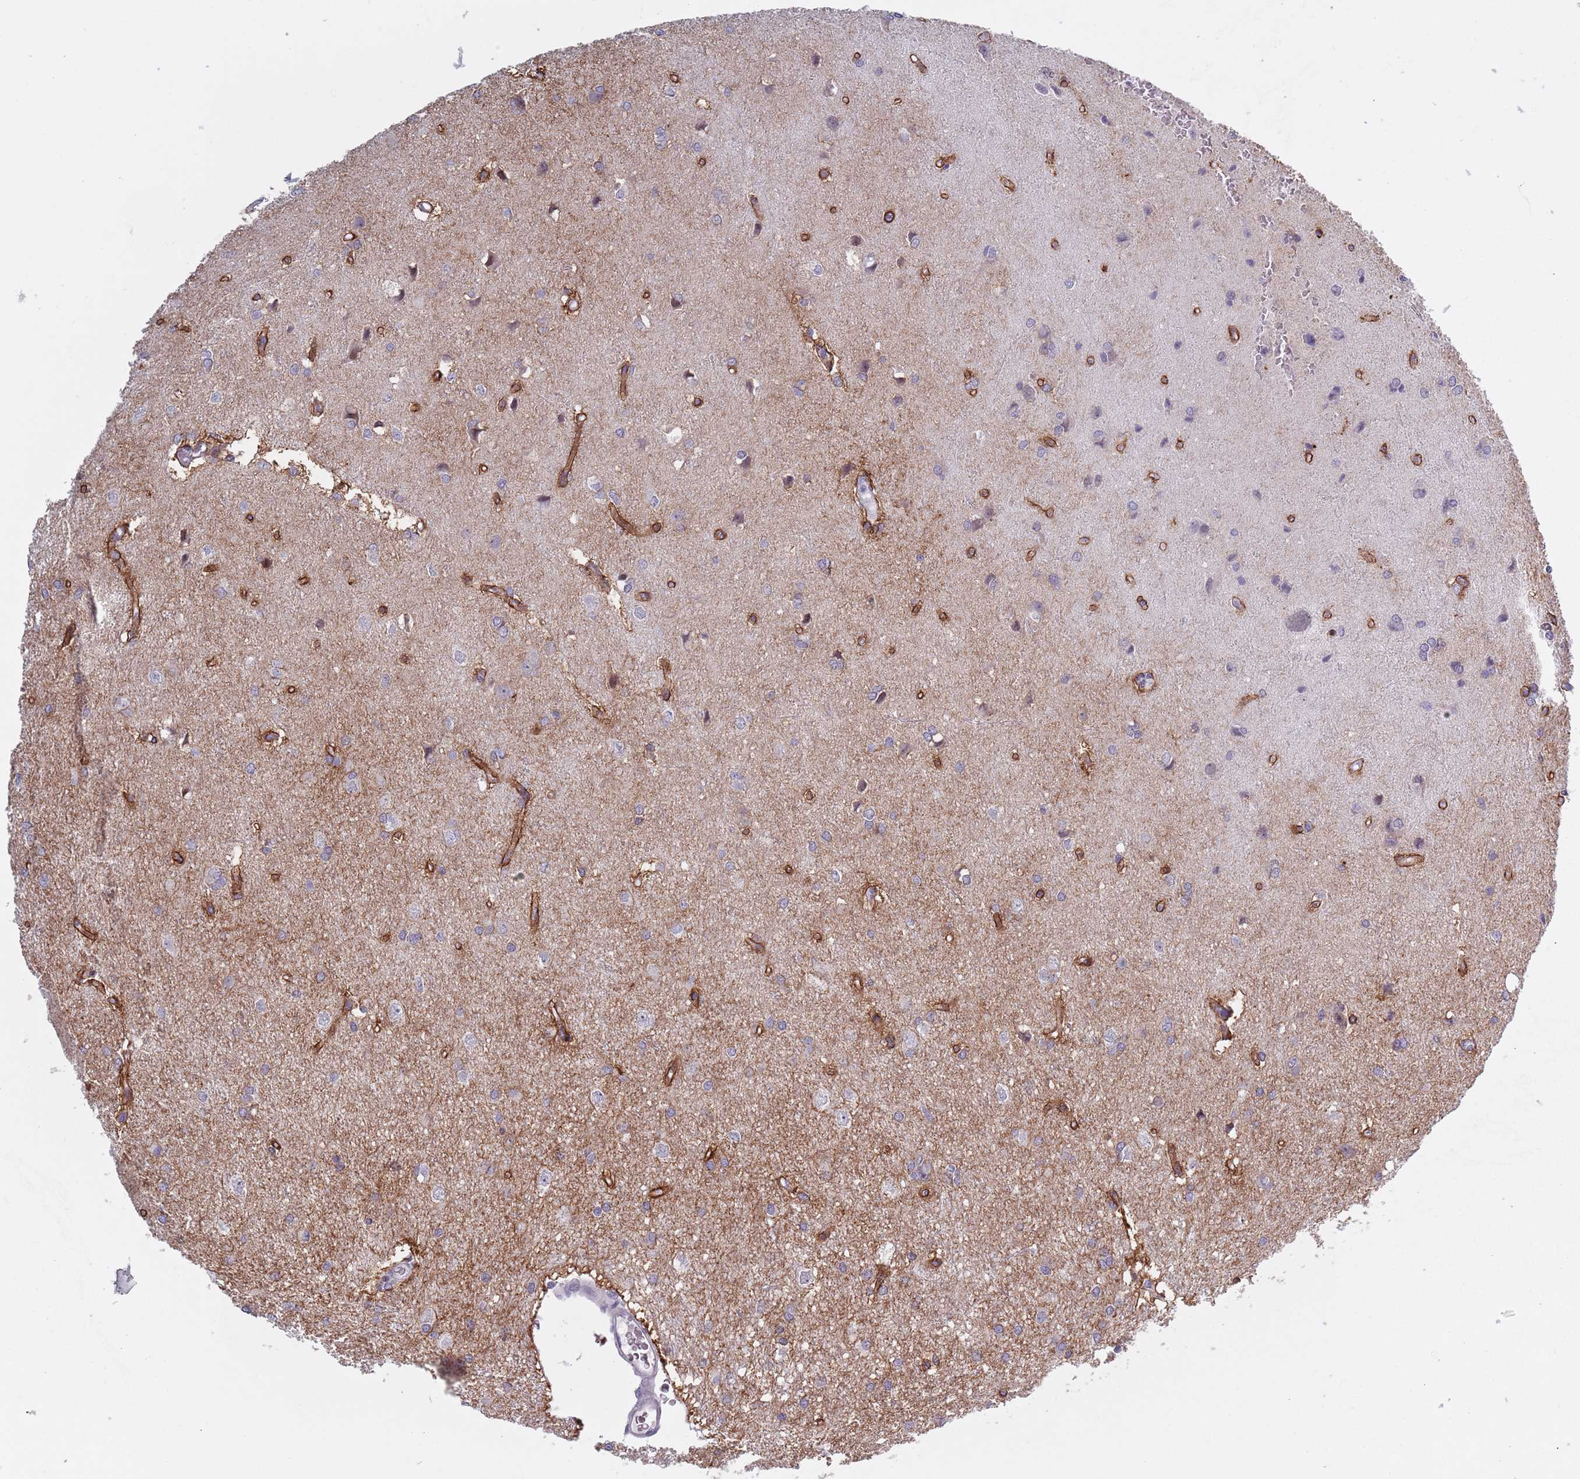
{"staining": {"intensity": "negative", "quantity": "none", "location": "none"}, "tissue": "glioma", "cell_type": "Tumor cells", "image_type": "cancer", "snomed": [{"axis": "morphology", "description": "Glioma, malignant, High grade"}, {"axis": "topography", "description": "Brain"}], "caption": "High-grade glioma (malignant) was stained to show a protein in brown. There is no significant staining in tumor cells.", "gene": "ZKSCAN2", "patient": {"sex": "female", "age": 50}}